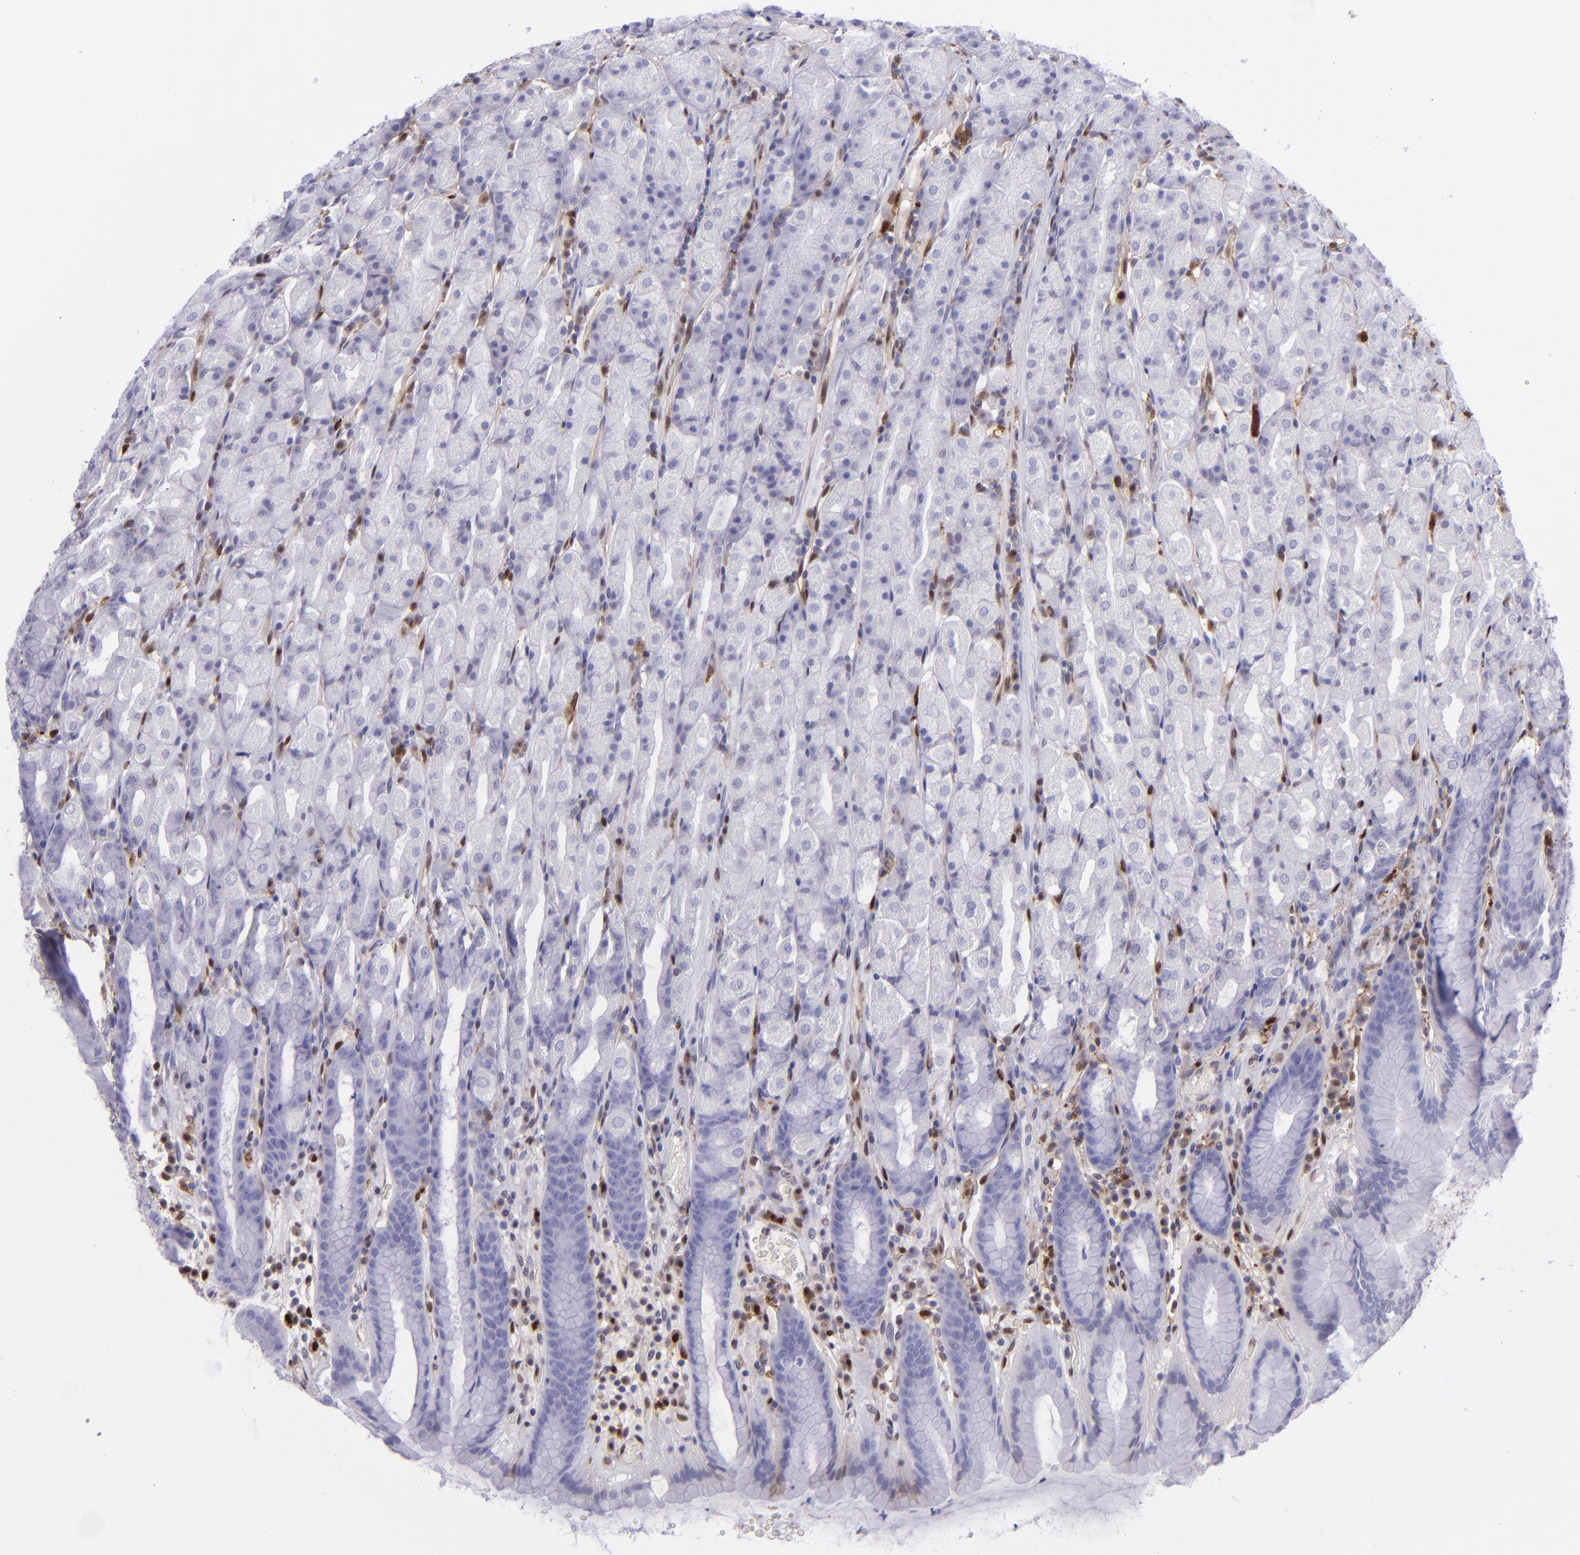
{"staining": {"intensity": "negative", "quantity": "none", "location": "none"}, "tissue": "stomach", "cell_type": "Glandular cells", "image_type": "normal", "snomed": [{"axis": "morphology", "description": "Normal tissue, NOS"}, {"axis": "topography", "description": "Stomach, upper"}], "caption": "The photomicrograph exhibits no staining of glandular cells in unremarkable stomach.", "gene": "TYMP", "patient": {"sex": "male", "age": 68}}